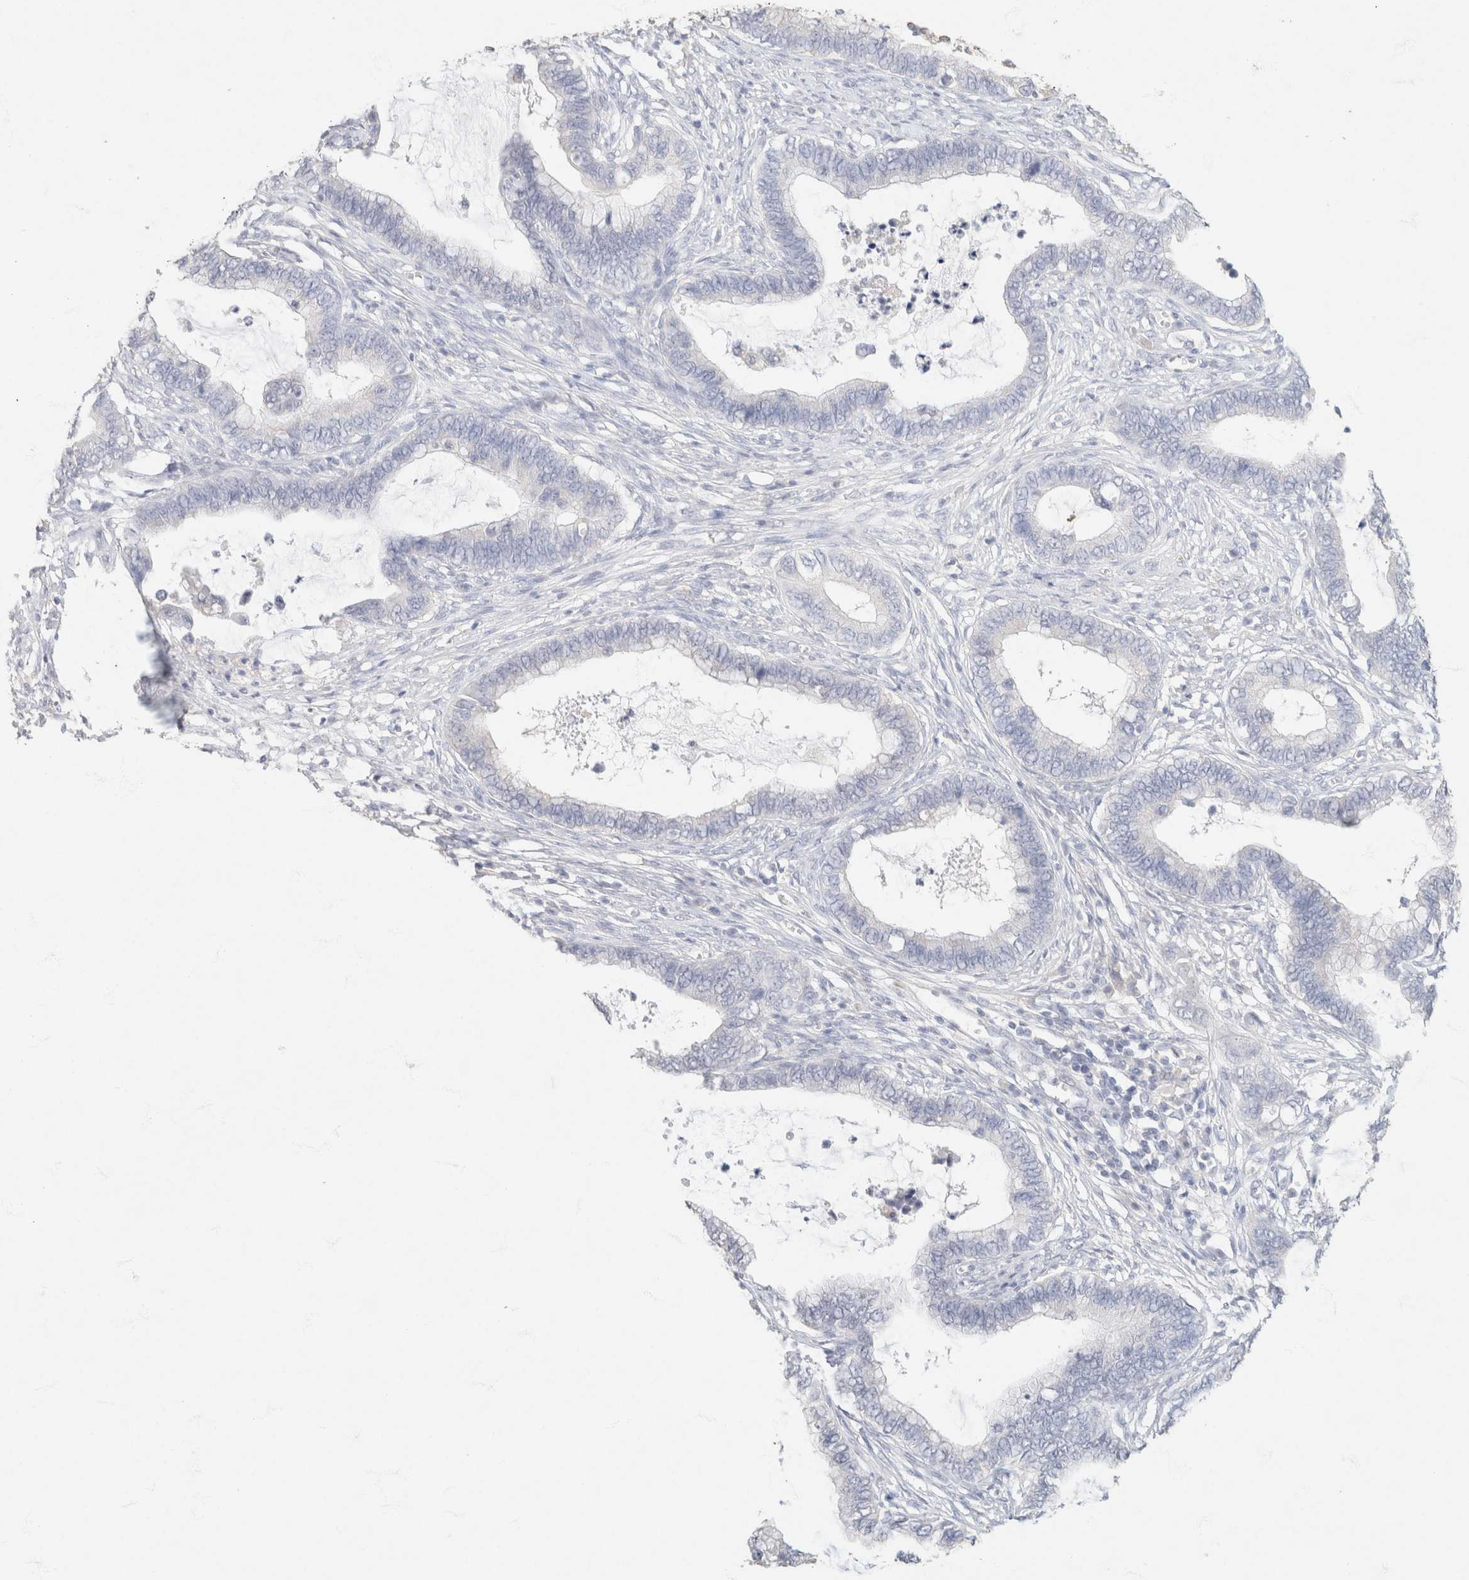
{"staining": {"intensity": "weak", "quantity": "<25%", "location": "cytoplasmic/membranous"}, "tissue": "cervical cancer", "cell_type": "Tumor cells", "image_type": "cancer", "snomed": [{"axis": "morphology", "description": "Adenocarcinoma, NOS"}, {"axis": "topography", "description": "Cervix"}], "caption": "Immunohistochemistry histopathology image of neoplastic tissue: human adenocarcinoma (cervical) stained with DAB (3,3'-diaminobenzidine) demonstrates no significant protein staining in tumor cells.", "gene": "CA12", "patient": {"sex": "female", "age": 44}}